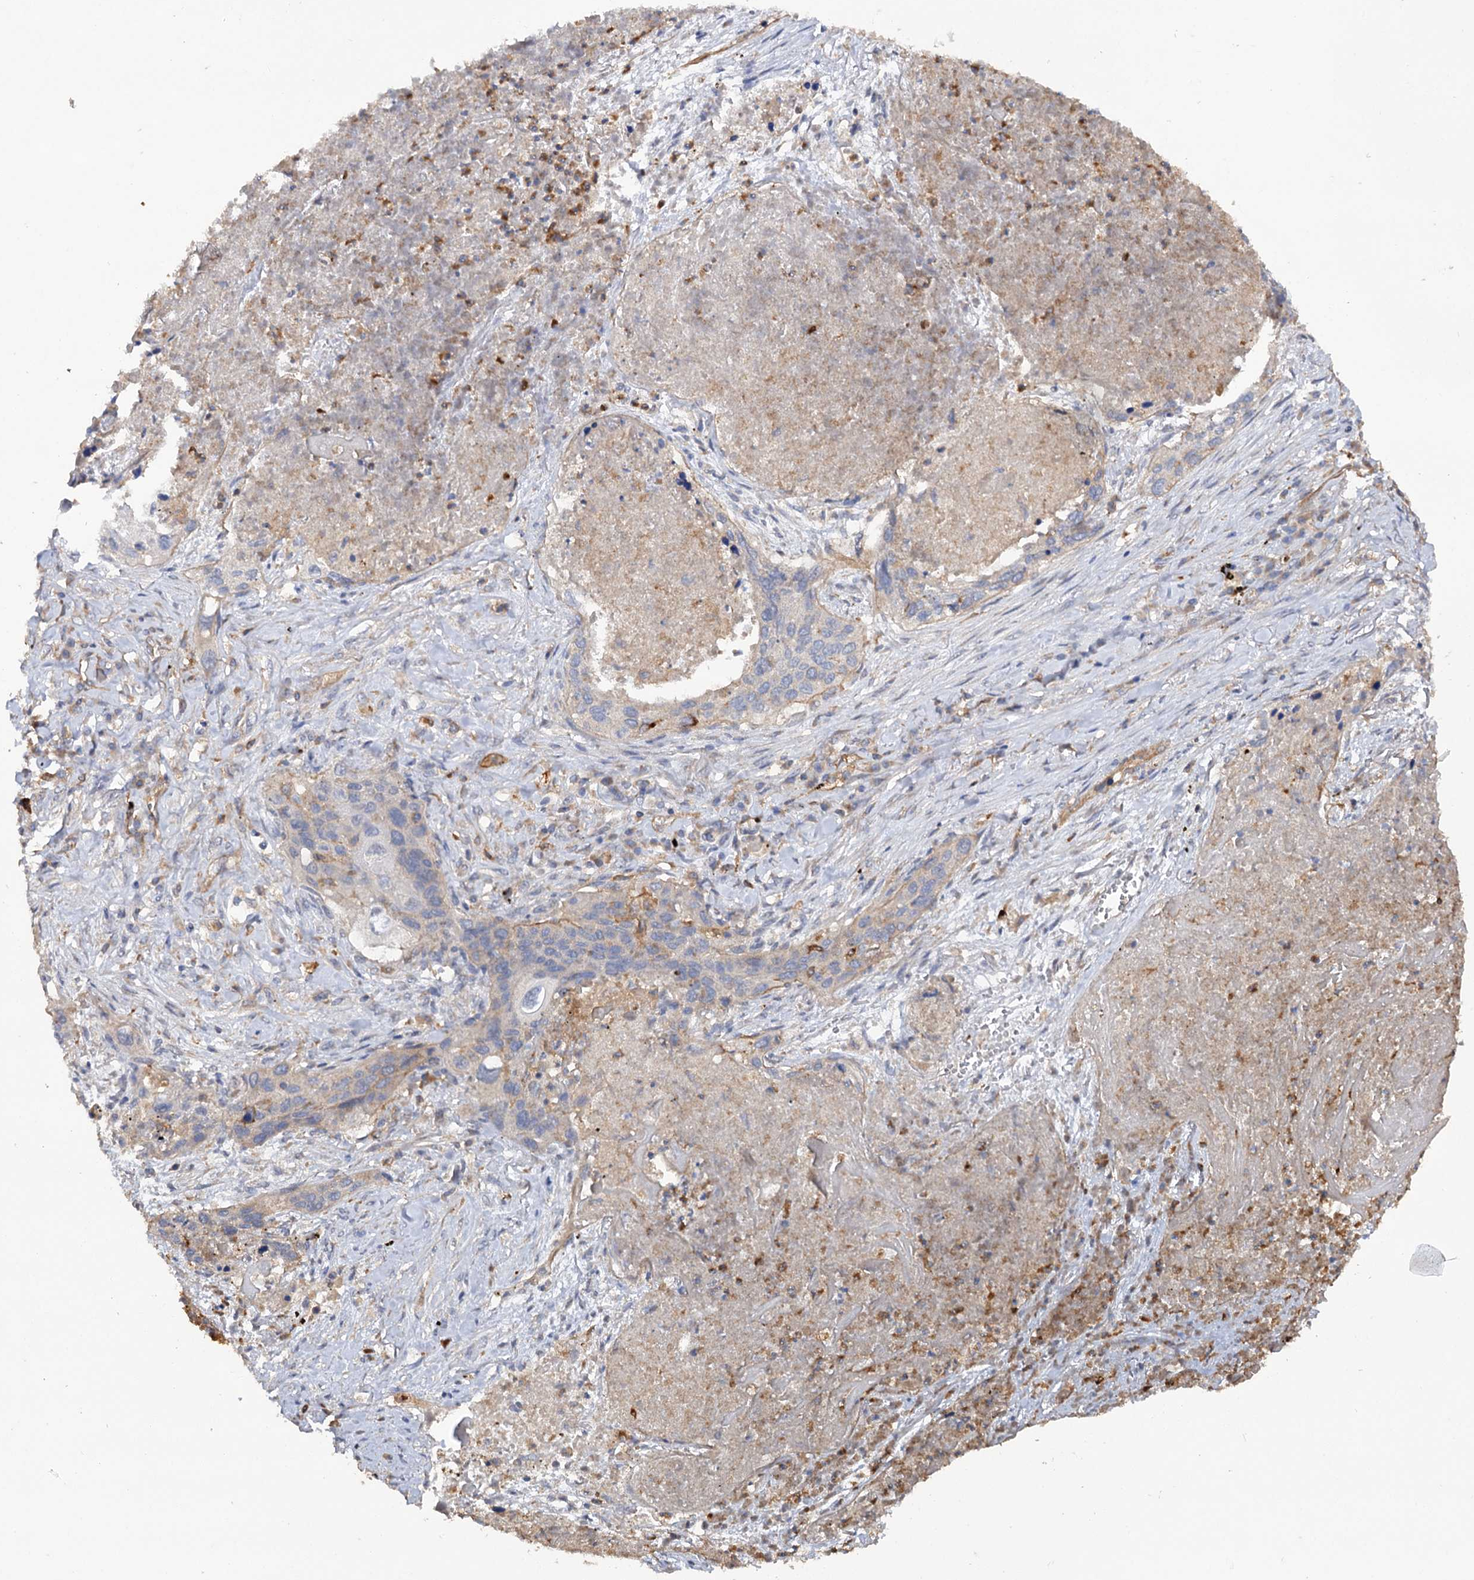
{"staining": {"intensity": "negative", "quantity": "none", "location": "none"}, "tissue": "lung cancer", "cell_type": "Tumor cells", "image_type": "cancer", "snomed": [{"axis": "morphology", "description": "Squamous cell carcinoma, NOS"}, {"axis": "topography", "description": "Lung"}], "caption": "IHC photomicrograph of neoplastic tissue: human lung squamous cell carcinoma stained with DAB (3,3'-diaminobenzidine) exhibits no significant protein positivity in tumor cells.", "gene": "CSAD", "patient": {"sex": "female", "age": 63}}